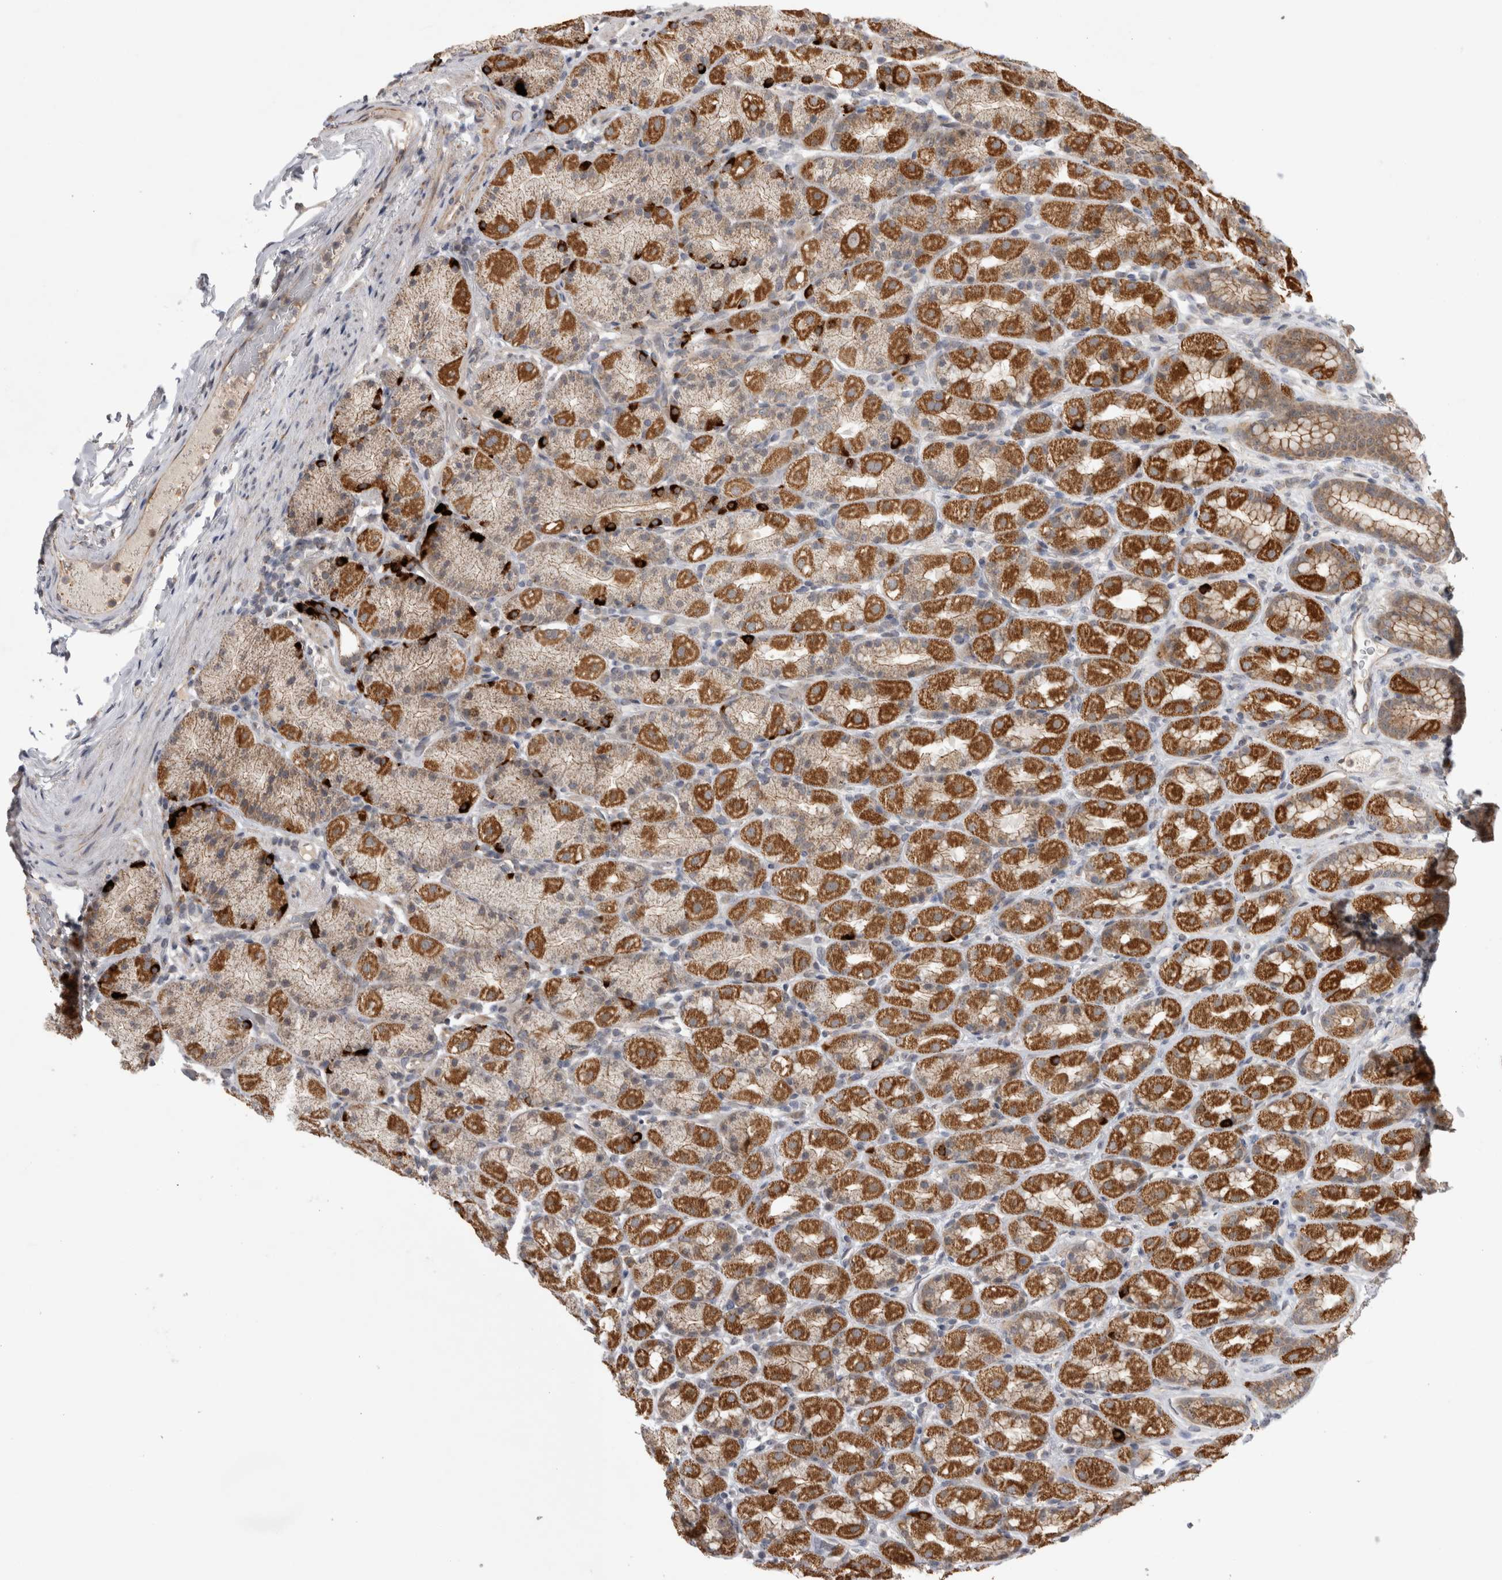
{"staining": {"intensity": "strong", "quantity": "25%-75%", "location": "cytoplasmic/membranous"}, "tissue": "stomach", "cell_type": "Glandular cells", "image_type": "normal", "snomed": [{"axis": "morphology", "description": "Normal tissue, NOS"}, {"axis": "topography", "description": "Stomach, upper"}], "caption": "Strong cytoplasmic/membranous protein staining is present in approximately 25%-75% of glandular cells in stomach. The protein of interest is stained brown, and the nuclei are stained in blue (DAB IHC with brightfield microscopy, high magnification).", "gene": "KCNIP1", "patient": {"sex": "male", "age": 68}}